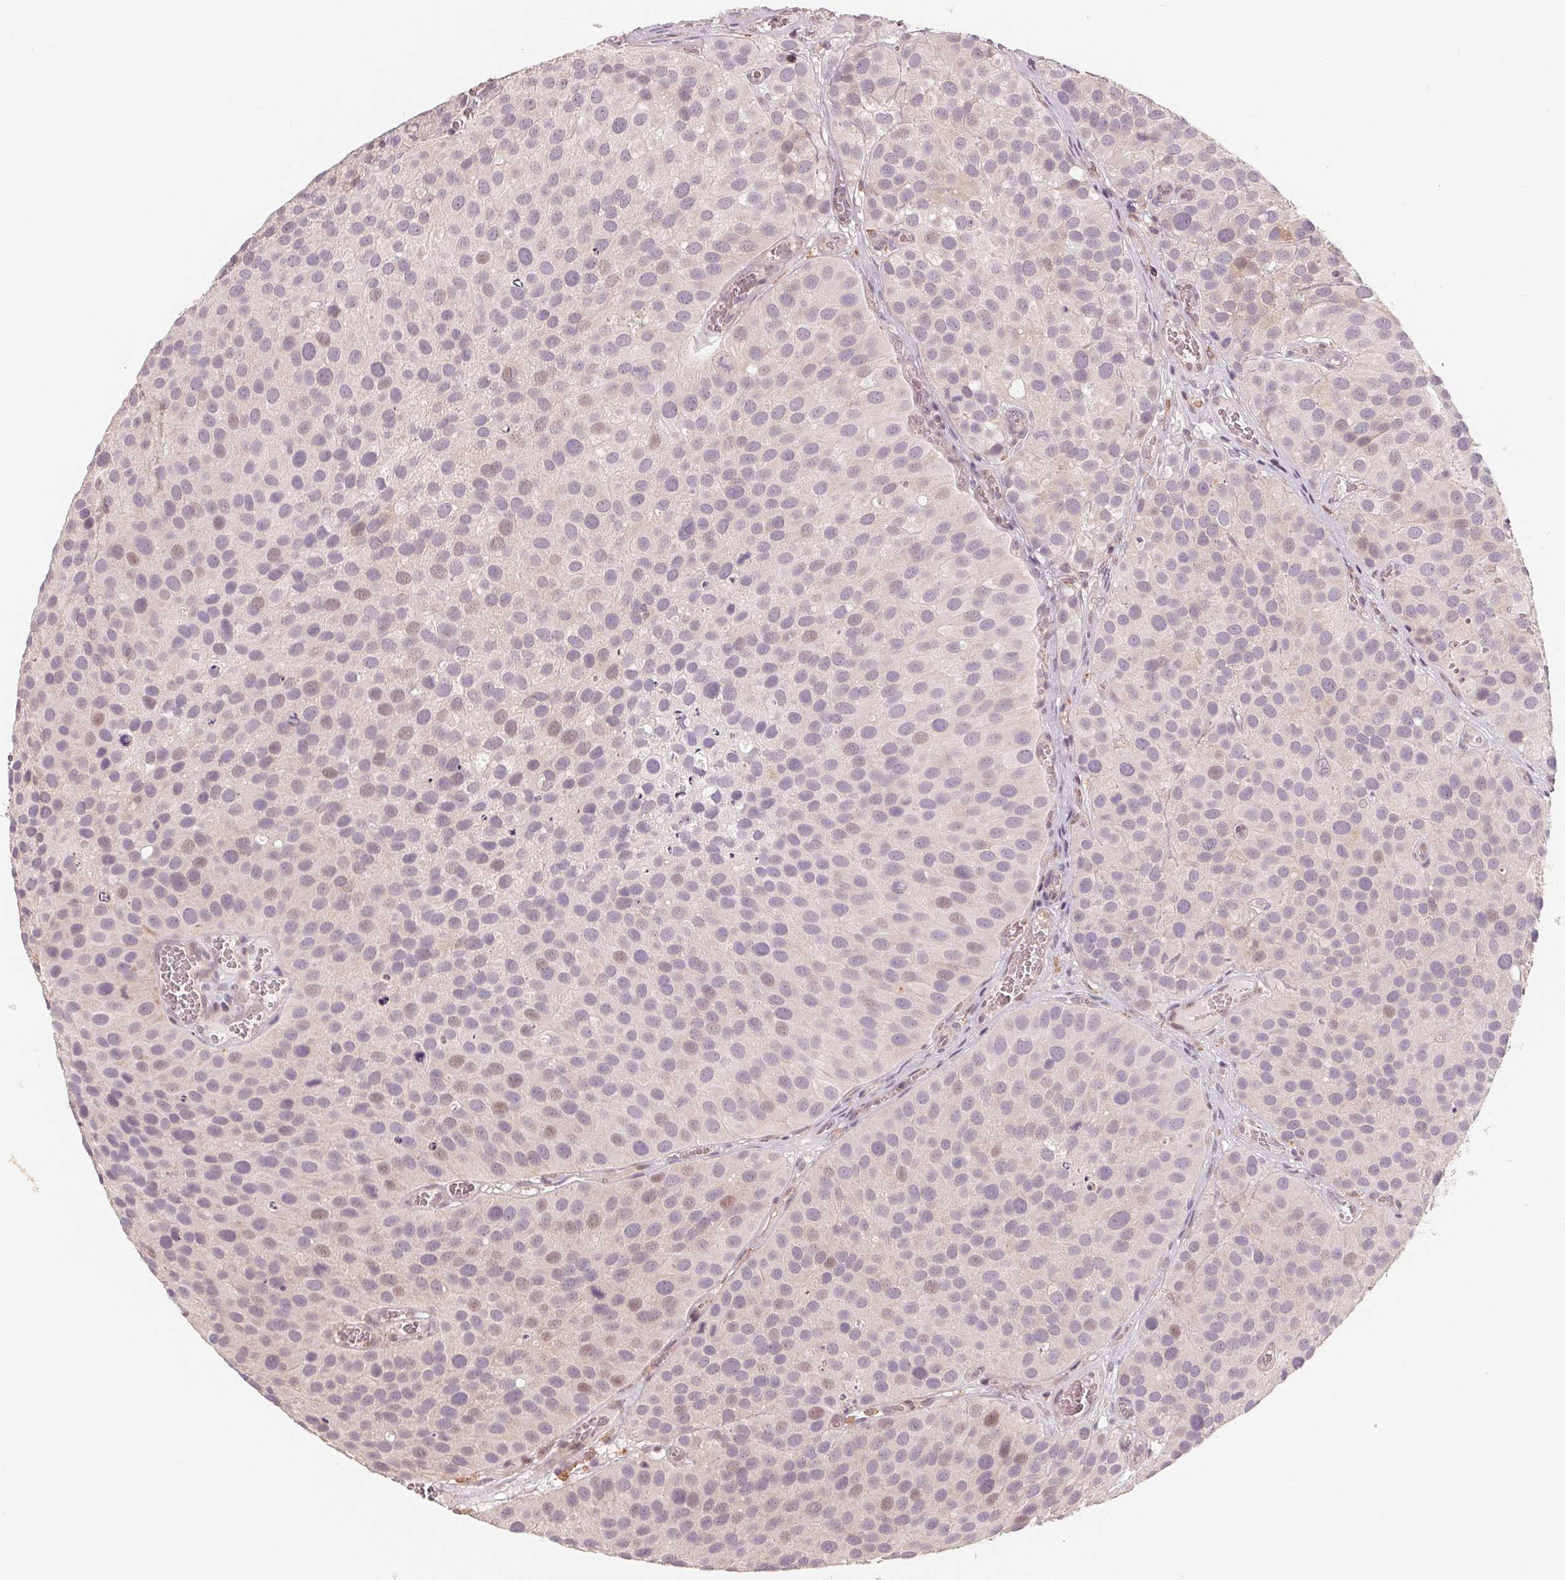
{"staining": {"intensity": "weak", "quantity": "<25%", "location": "cytoplasmic/membranous"}, "tissue": "urothelial cancer", "cell_type": "Tumor cells", "image_type": "cancer", "snomed": [{"axis": "morphology", "description": "Urothelial carcinoma, Low grade"}, {"axis": "topography", "description": "Urinary bladder"}], "caption": "The immunohistochemistry (IHC) micrograph has no significant expression in tumor cells of low-grade urothelial carcinoma tissue.", "gene": "IL9R", "patient": {"sex": "female", "age": 69}}